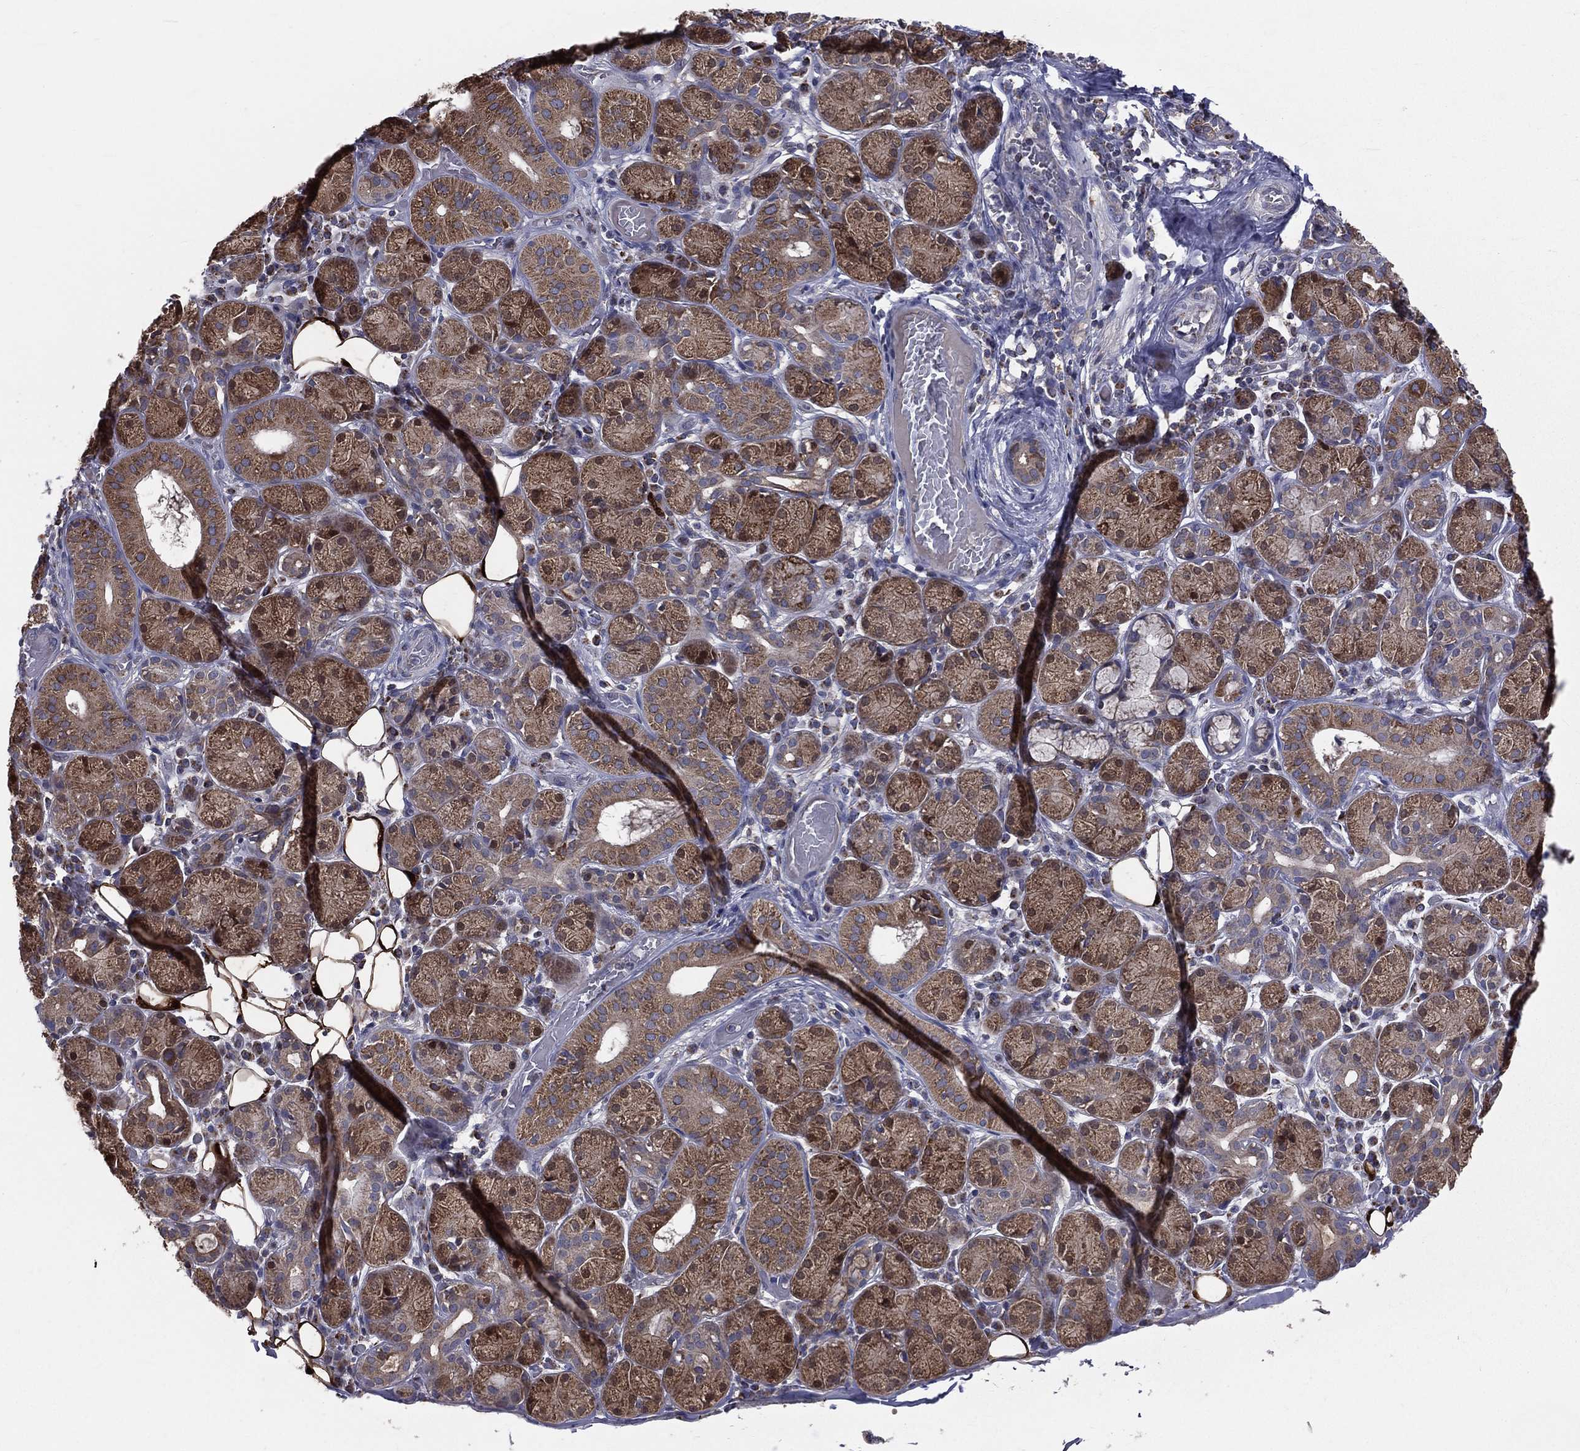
{"staining": {"intensity": "moderate", "quantity": ">75%", "location": "cytoplasmic/membranous"}, "tissue": "salivary gland", "cell_type": "Glandular cells", "image_type": "normal", "snomed": [{"axis": "morphology", "description": "Normal tissue, NOS"}, {"axis": "topography", "description": "Salivary gland"}], "caption": "Protein analysis of benign salivary gland displays moderate cytoplasmic/membranous positivity in about >75% of glandular cells.", "gene": "GPD1", "patient": {"sex": "male", "age": 71}}